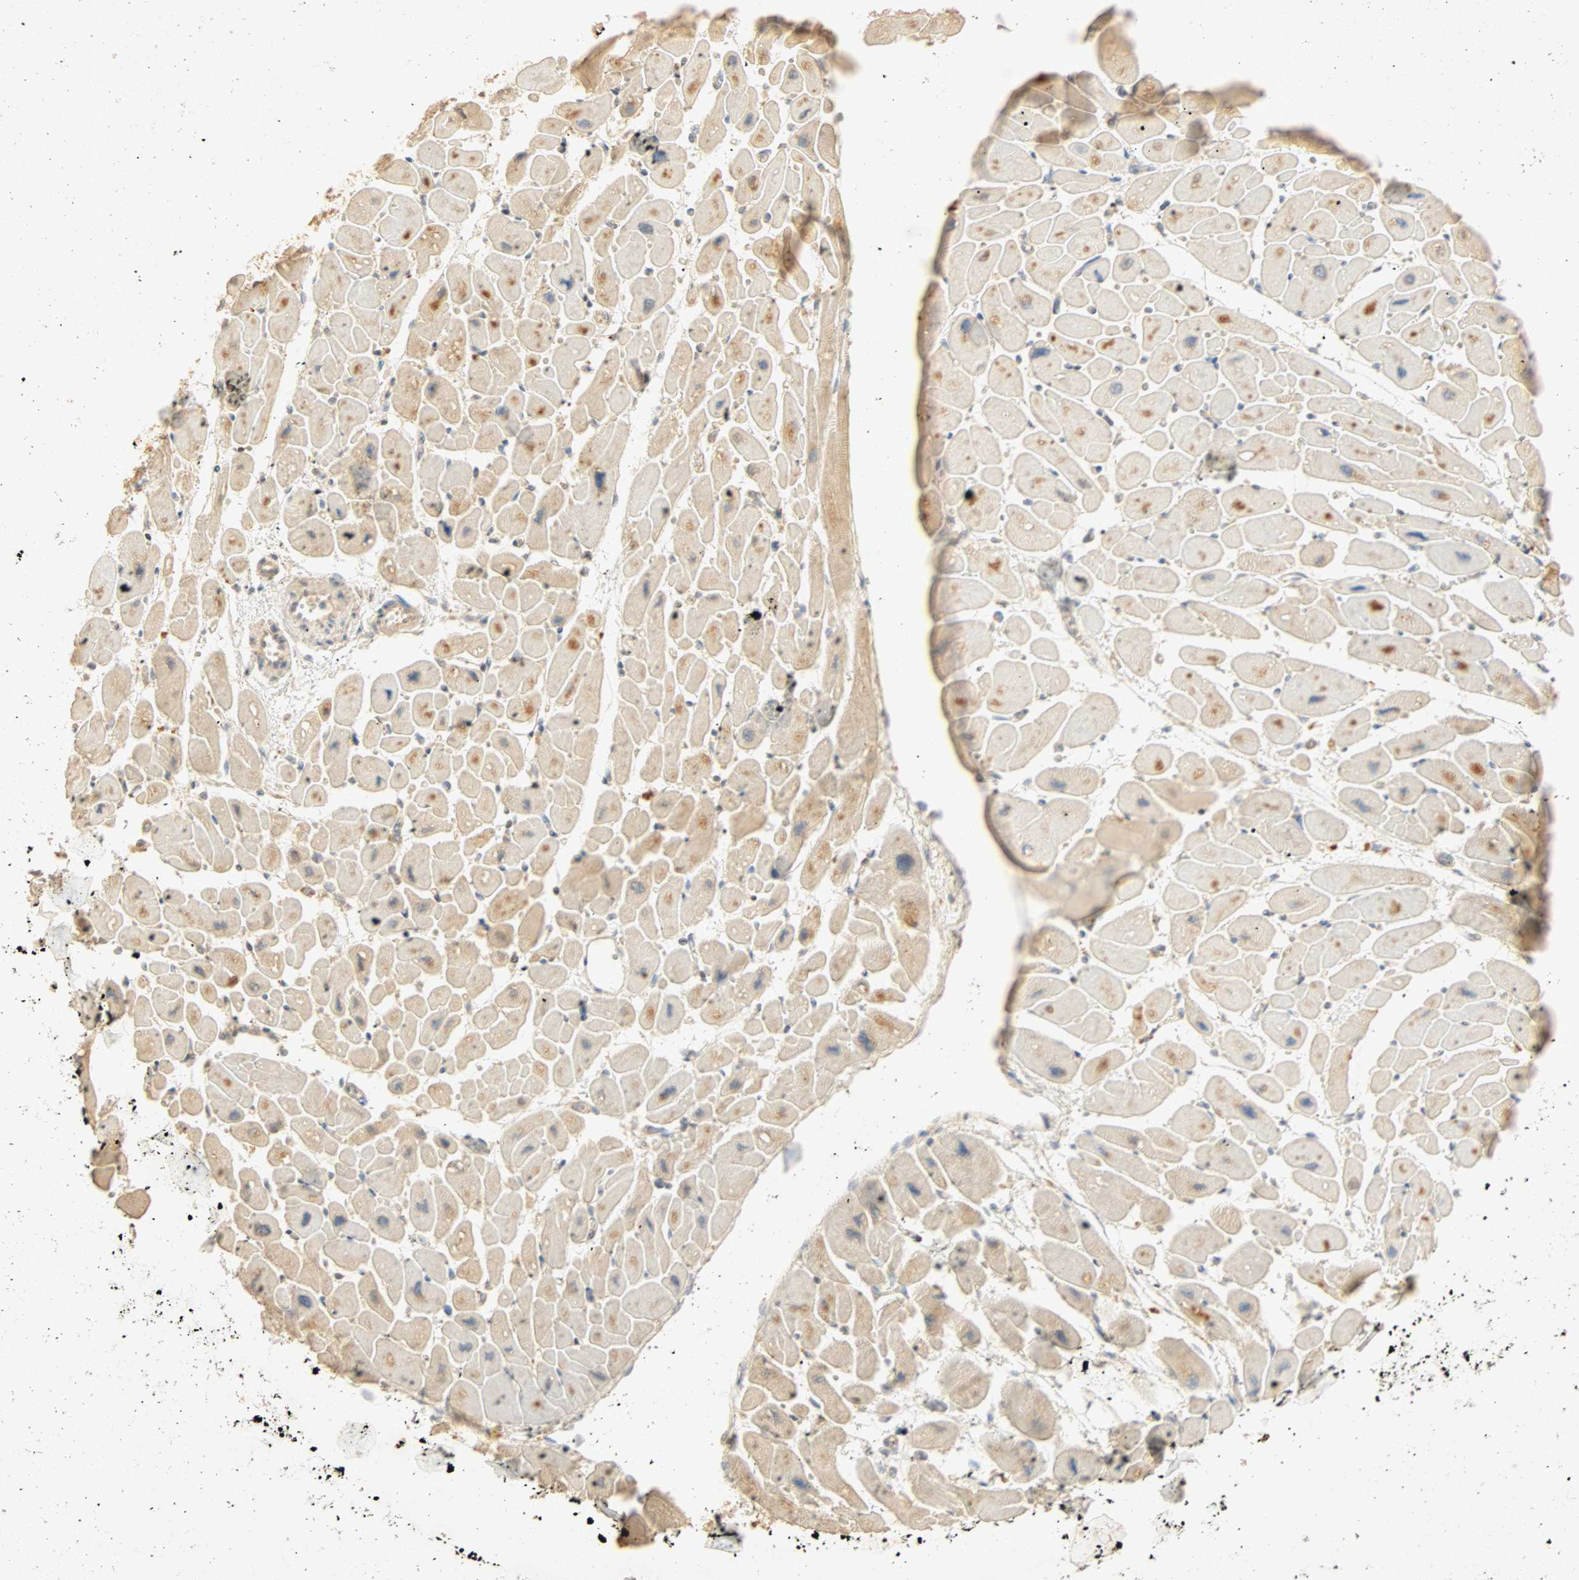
{"staining": {"intensity": "moderate", "quantity": "<25%", "location": "cytoplasmic/membranous"}, "tissue": "heart muscle", "cell_type": "Cardiomyocytes", "image_type": "normal", "snomed": [{"axis": "morphology", "description": "Normal tissue, NOS"}, {"axis": "topography", "description": "Heart"}], "caption": "Moderate cytoplasmic/membranous positivity for a protein is identified in about <25% of cardiomyocytes of benign heart muscle using immunohistochemistry (IHC).", "gene": "SELENBP1", "patient": {"sex": "female", "age": 54}}